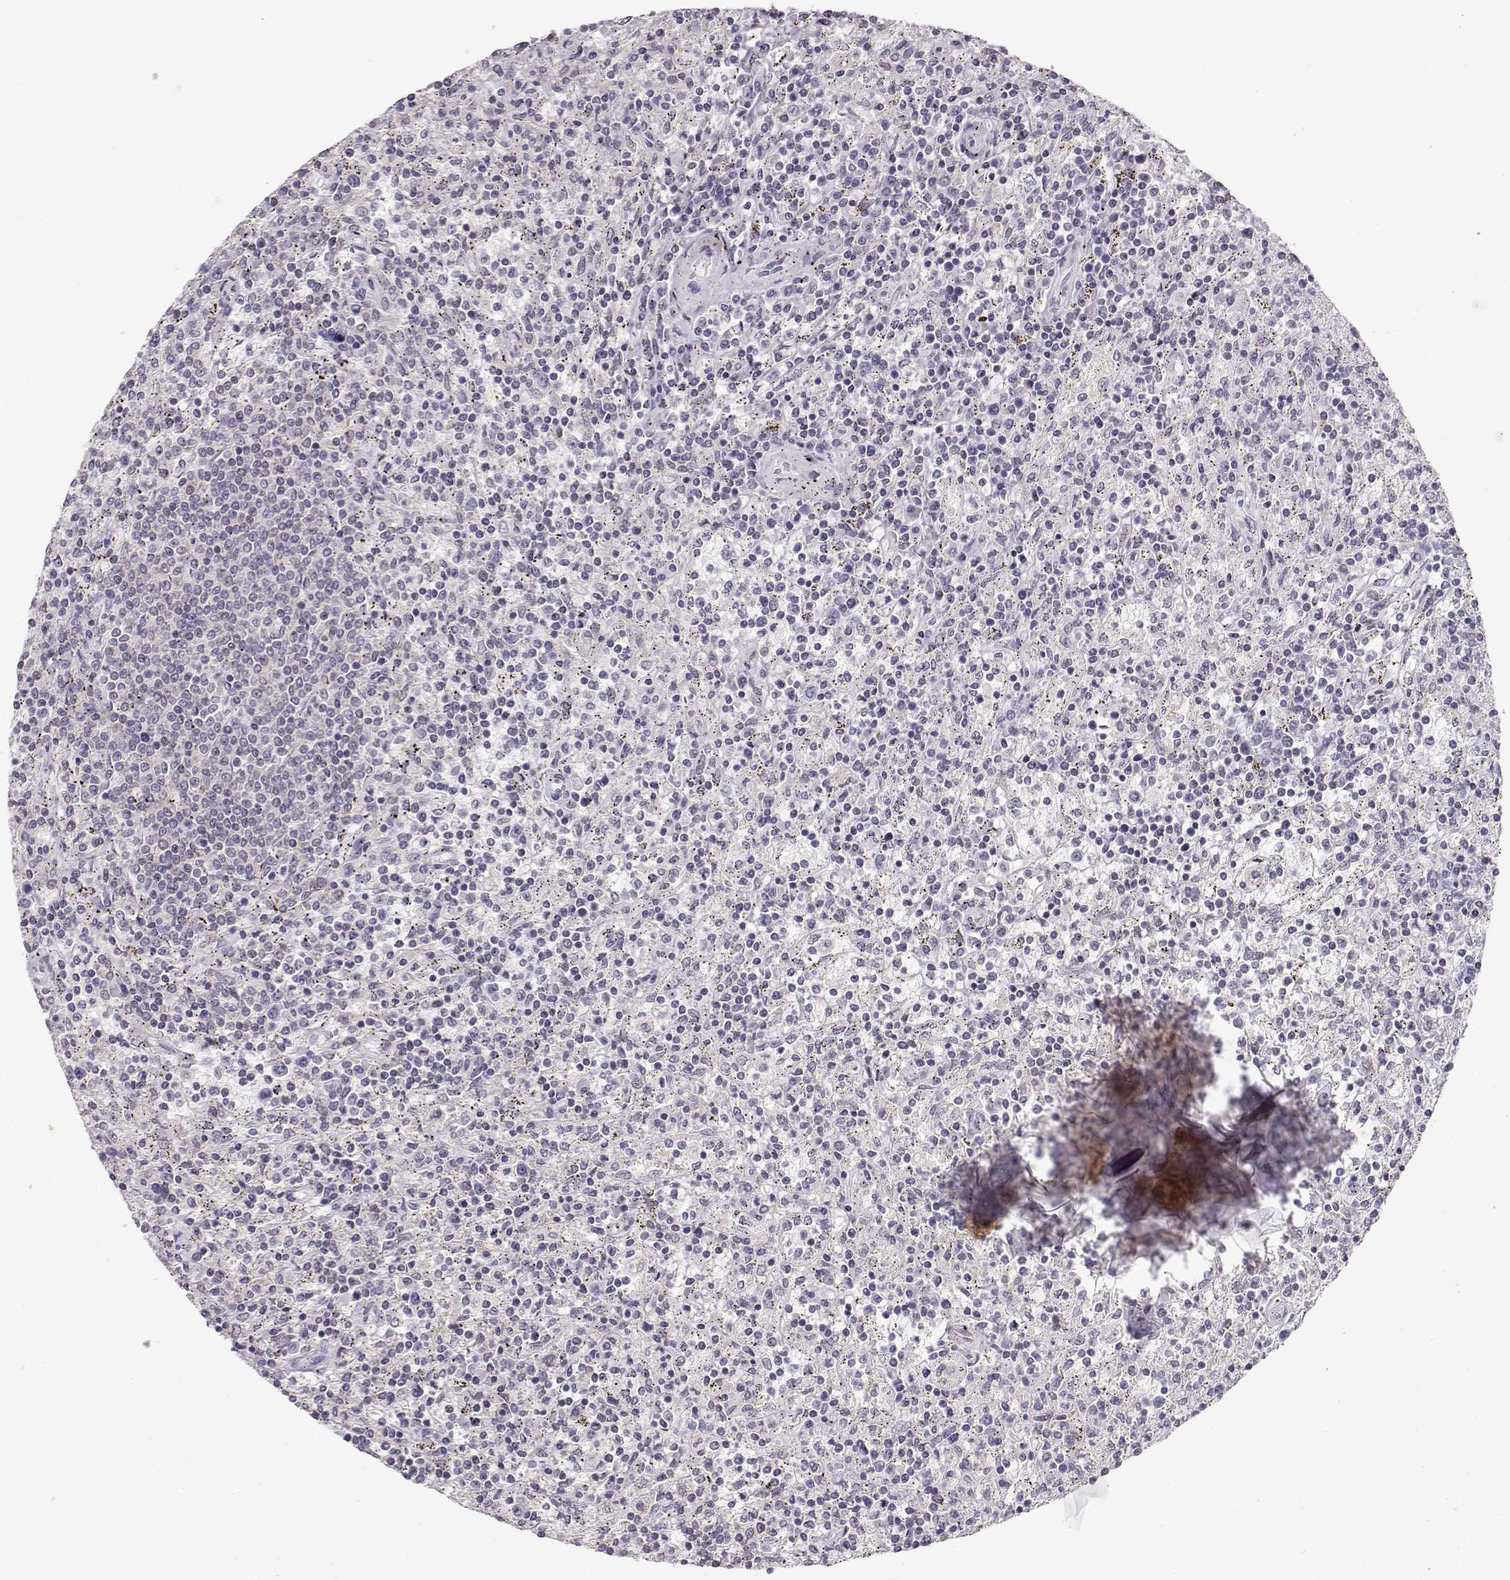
{"staining": {"intensity": "negative", "quantity": "none", "location": "none"}, "tissue": "lymphoma", "cell_type": "Tumor cells", "image_type": "cancer", "snomed": [{"axis": "morphology", "description": "Malignant lymphoma, non-Hodgkin's type, Low grade"}, {"axis": "topography", "description": "Spleen"}], "caption": "Immunohistochemistry (IHC) image of human lymphoma stained for a protein (brown), which displays no positivity in tumor cells.", "gene": "TEPP", "patient": {"sex": "male", "age": 62}}